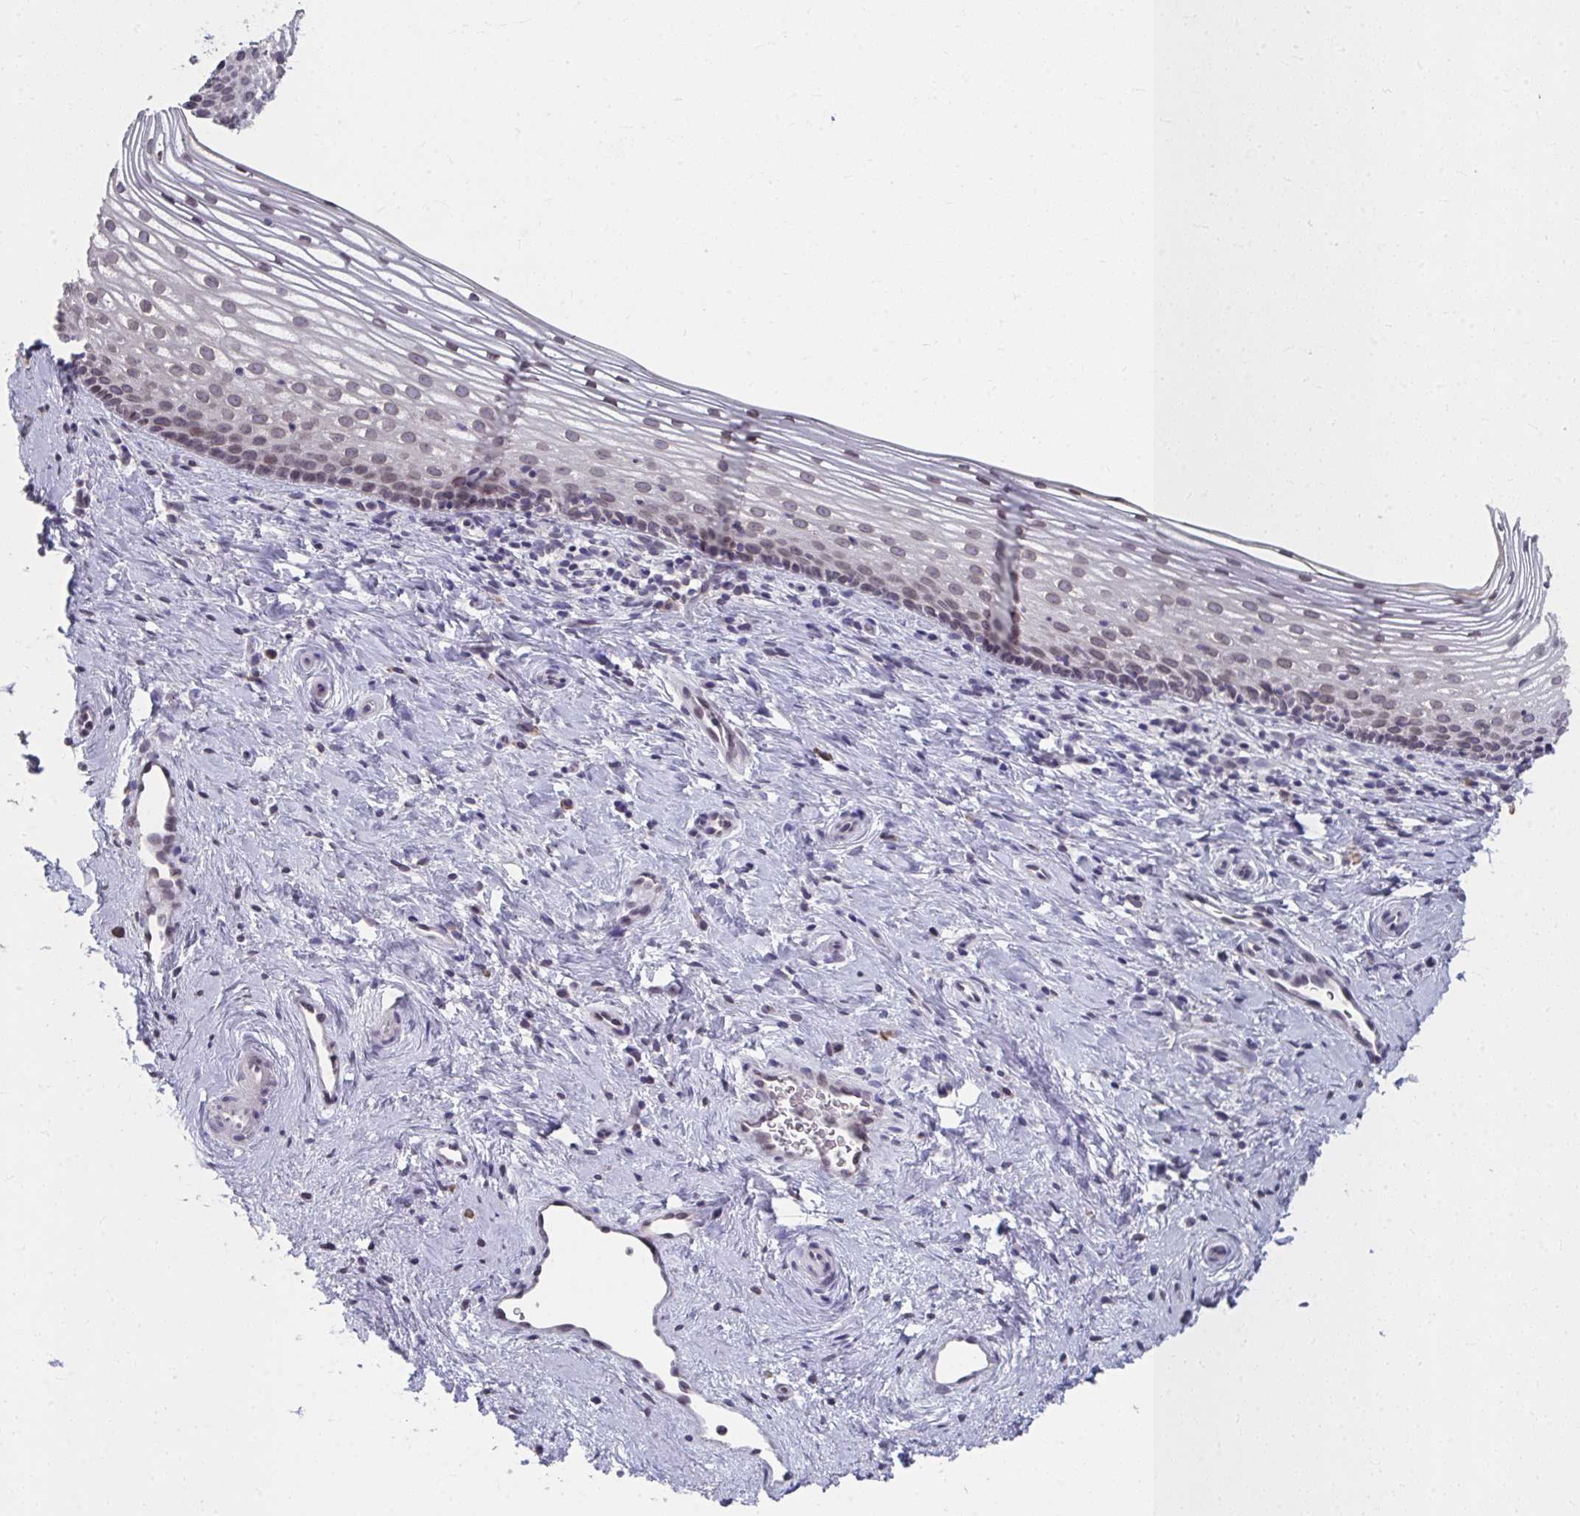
{"staining": {"intensity": "moderate", "quantity": ">75%", "location": "nuclear"}, "tissue": "vagina", "cell_type": "Squamous epithelial cells", "image_type": "normal", "snomed": [{"axis": "morphology", "description": "Normal tissue, NOS"}, {"axis": "topography", "description": "Vagina"}], "caption": "About >75% of squamous epithelial cells in benign vagina reveal moderate nuclear protein staining as visualized by brown immunohistochemical staining.", "gene": "NUP133", "patient": {"sex": "female", "age": 51}}